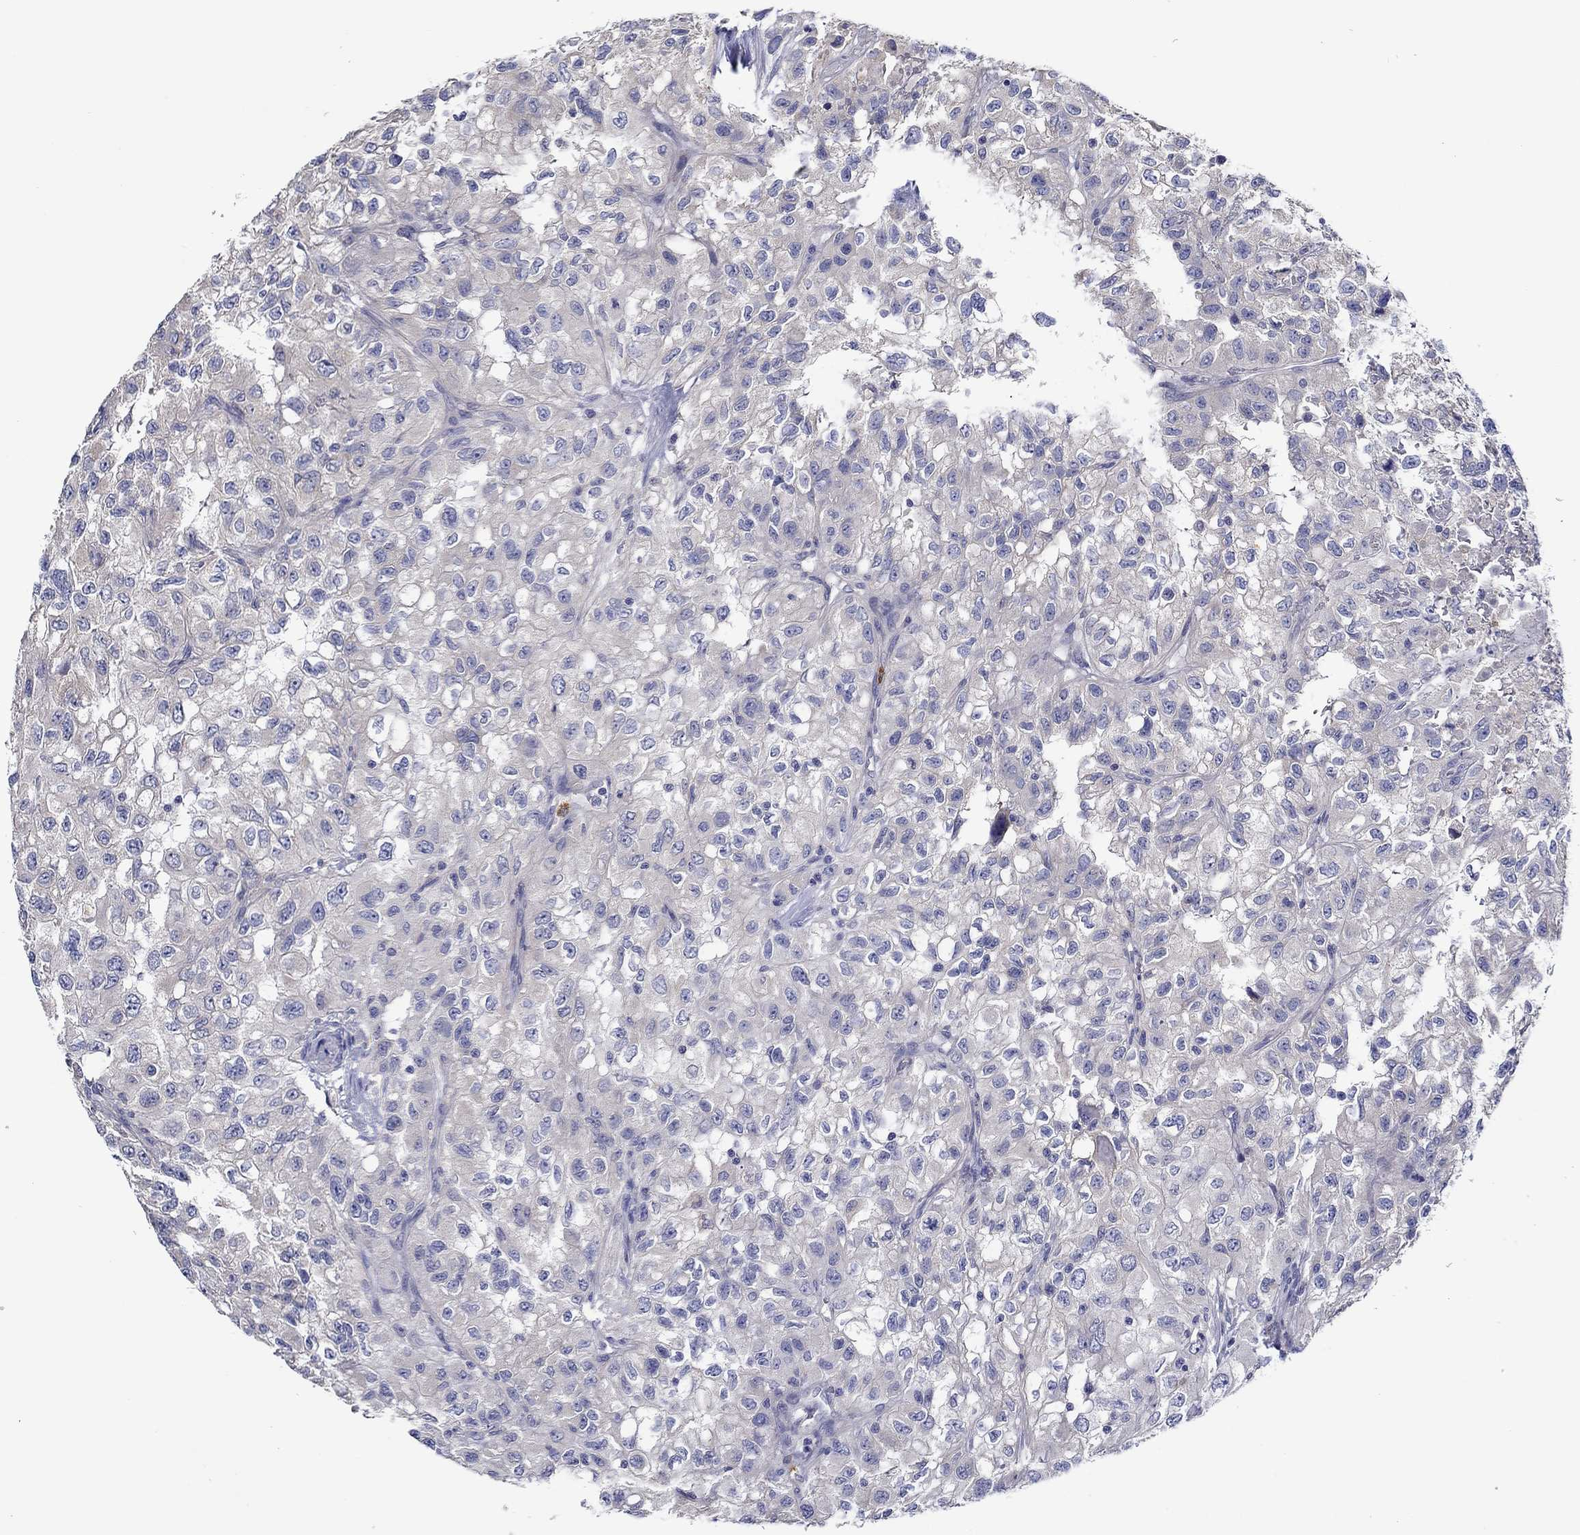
{"staining": {"intensity": "negative", "quantity": "none", "location": "none"}, "tissue": "renal cancer", "cell_type": "Tumor cells", "image_type": "cancer", "snomed": [{"axis": "morphology", "description": "Adenocarcinoma, NOS"}, {"axis": "topography", "description": "Kidney"}], "caption": "Micrograph shows no significant protein expression in tumor cells of adenocarcinoma (renal). (Immunohistochemistry (ihc), brightfield microscopy, high magnification).", "gene": "CHIT1", "patient": {"sex": "male", "age": 64}}